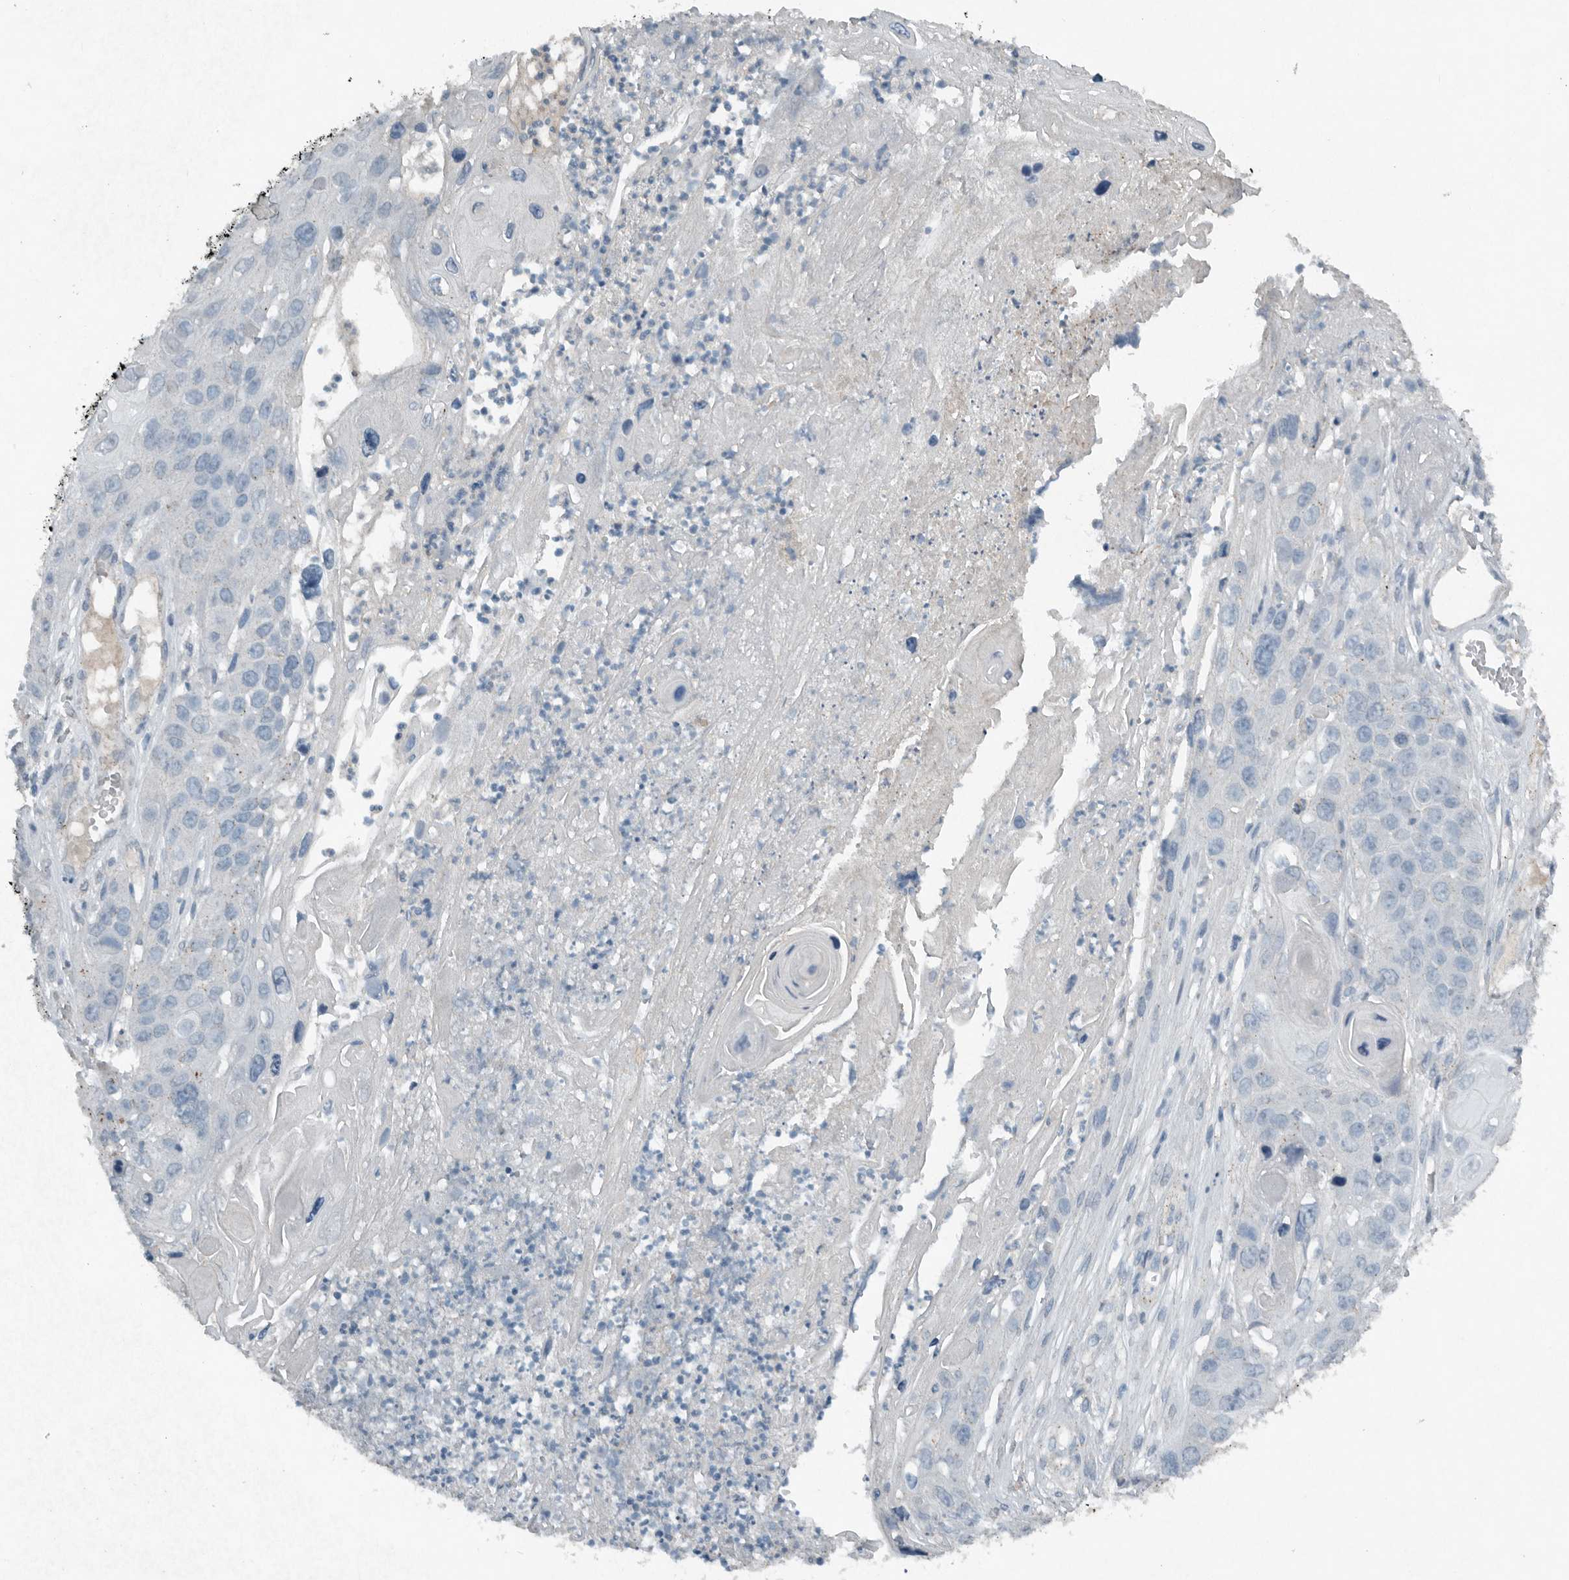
{"staining": {"intensity": "negative", "quantity": "none", "location": "none"}, "tissue": "skin cancer", "cell_type": "Tumor cells", "image_type": "cancer", "snomed": [{"axis": "morphology", "description": "Squamous cell carcinoma, NOS"}, {"axis": "topography", "description": "Skin"}], "caption": "This is an IHC image of human squamous cell carcinoma (skin). There is no staining in tumor cells.", "gene": "IL20", "patient": {"sex": "male", "age": 55}}